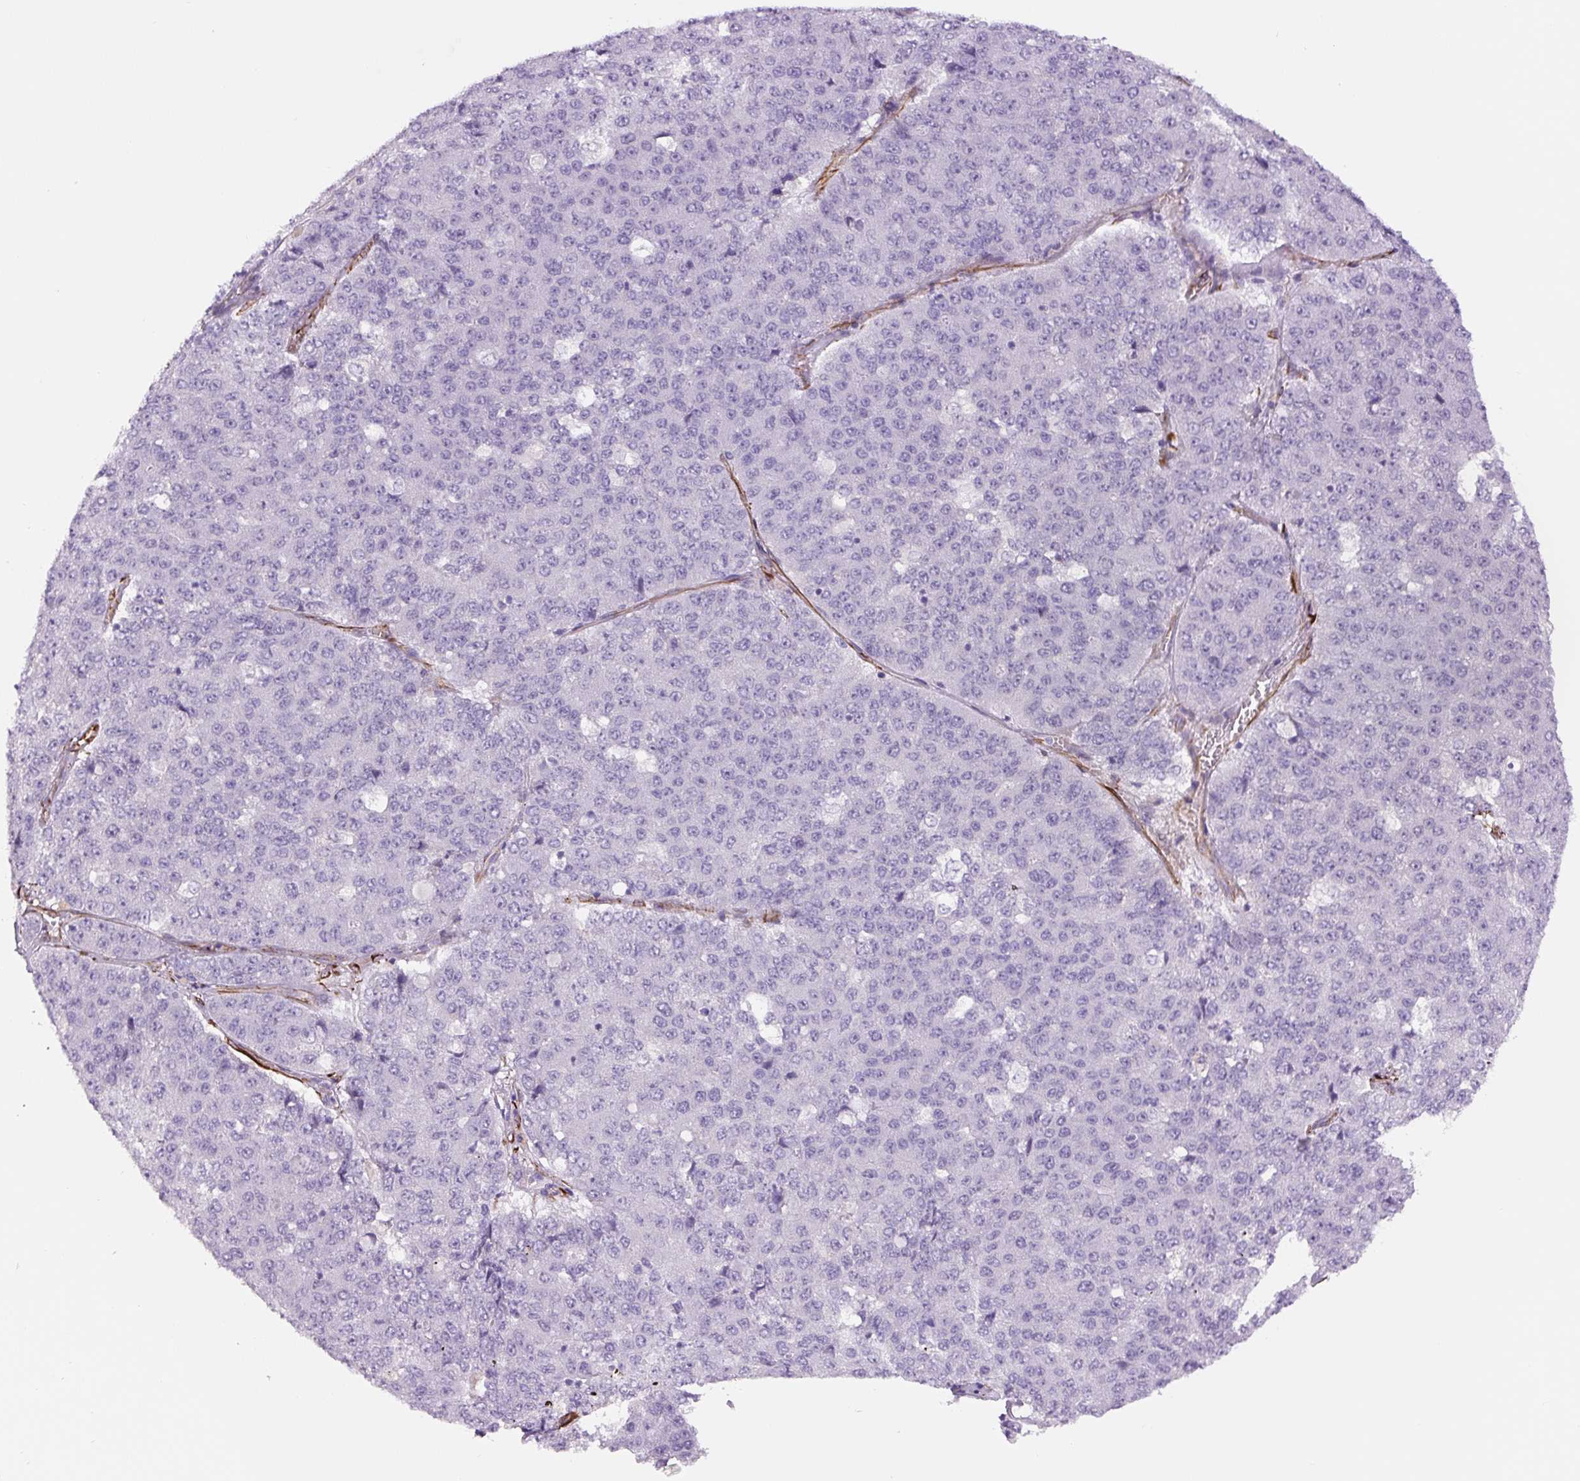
{"staining": {"intensity": "negative", "quantity": "none", "location": "none"}, "tissue": "pancreatic cancer", "cell_type": "Tumor cells", "image_type": "cancer", "snomed": [{"axis": "morphology", "description": "Adenocarcinoma, NOS"}, {"axis": "topography", "description": "Pancreas"}], "caption": "Histopathology image shows no protein positivity in tumor cells of pancreatic cancer tissue.", "gene": "NES", "patient": {"sex": "male", "age": 50}}